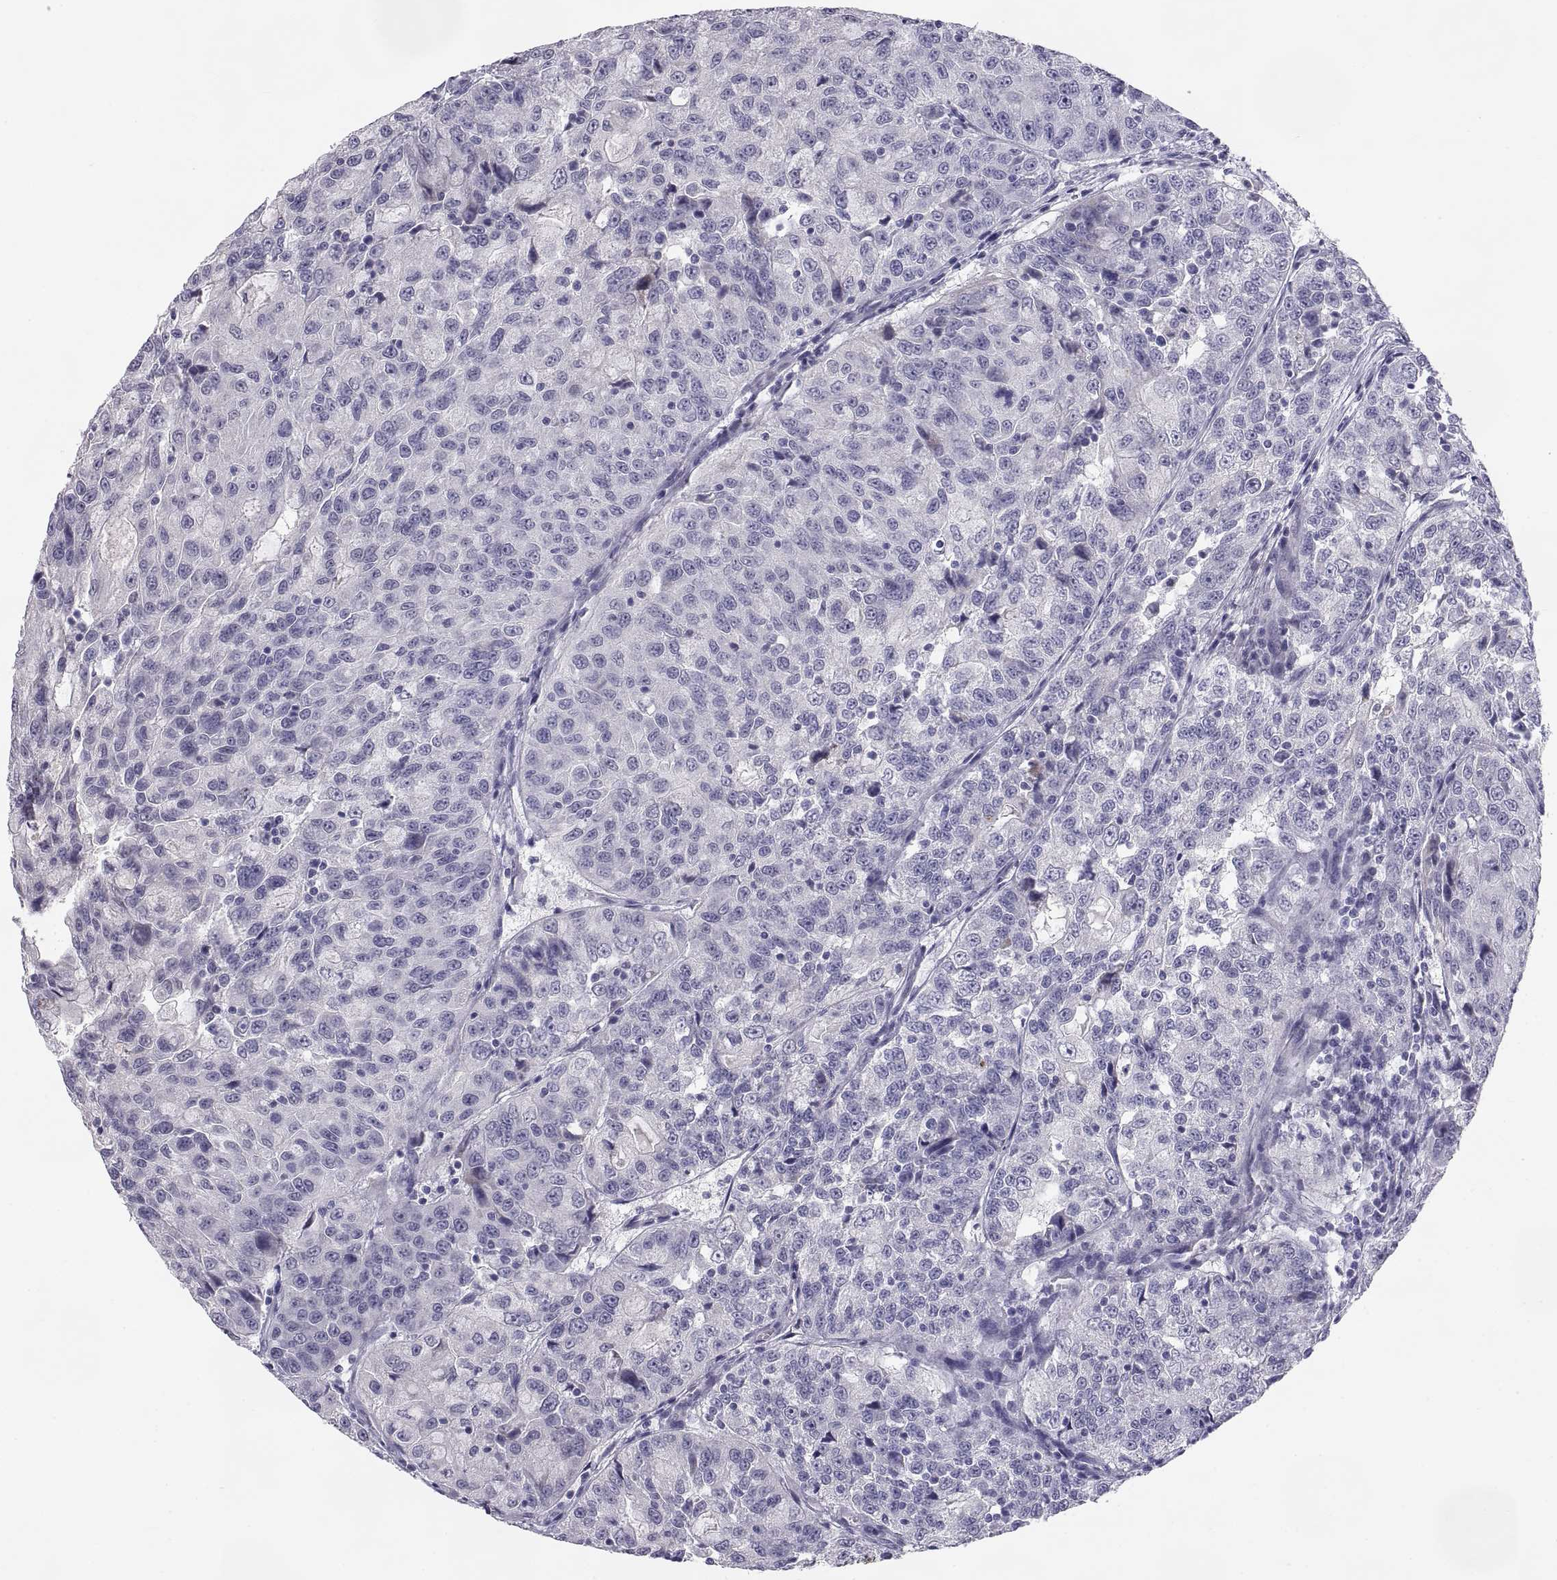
{"staining": {"intensity": "negative", "quantity": "none", "location": "none"}, "tissue": "urothelial cancer", "cell_type": "Tumor cells", "image_type": "cancer", "snomed": [{"axis": "morphology", "description": "Urothelial carcinoma, NOS"}, {"axis": "morphology", "description": "Urothelial carcinoma, High grade"}, {"axis": "topography", "description": "Urinary bladder"}], "caption": "A high-resolution histopathology image shows IHC staining of urothelial cancer, which shows no significant staining in tumor cells.", "gene": "TEX13A", "patient": {"sex": "female", "age": 73}}